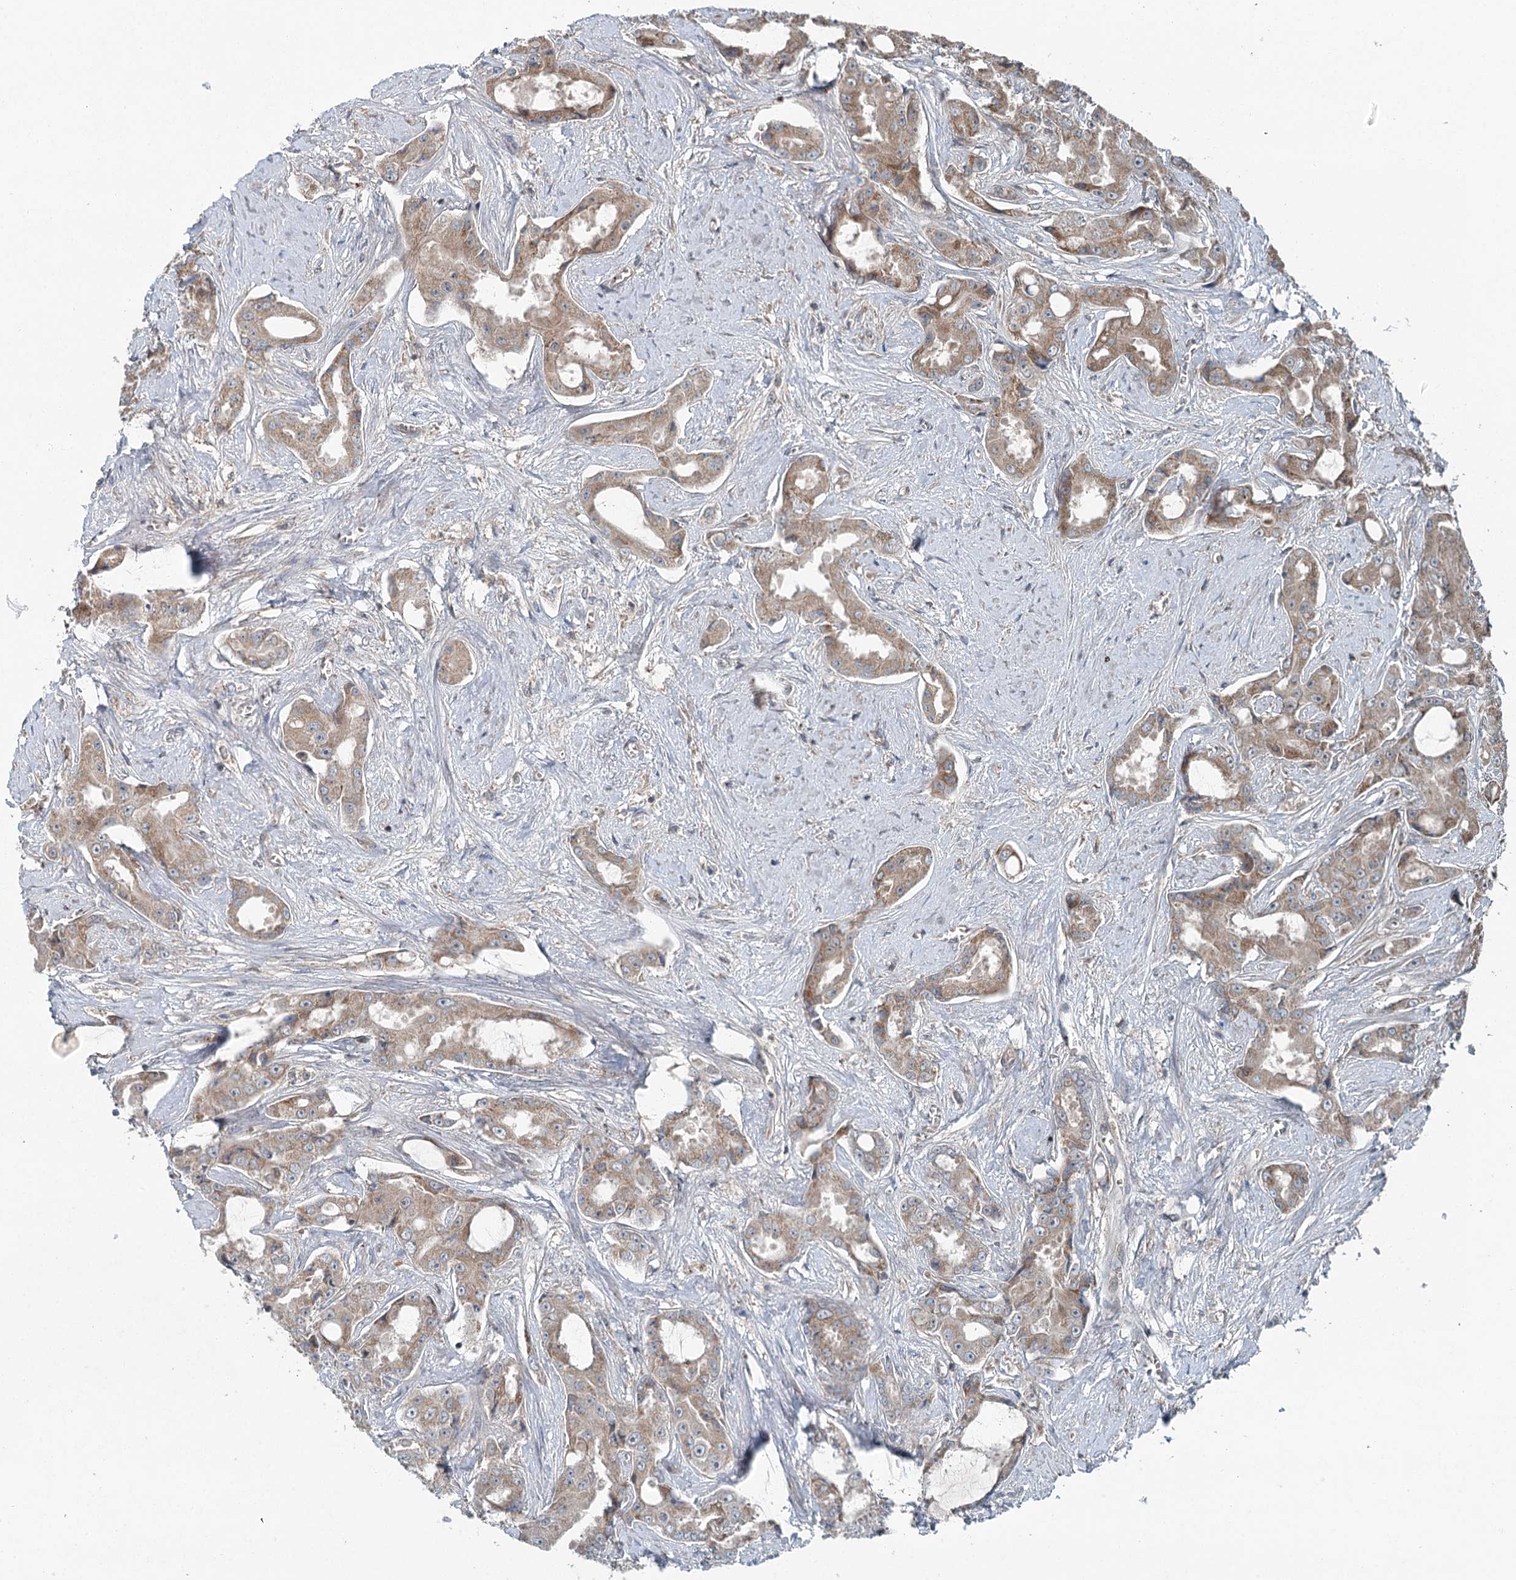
{"staining": {"intensity": "weak", "quantity": ">75%", "location": "cytoplasmic/membranous"}, "tissue": "prostate cancer", "cell_type": "Tumor cells", "image_type": "cancer", "snomed": [{"axis": "morphology", "description": "Adenocarcinoma, High grade"}, {"axis": "topography", "description": "Prostate"}], "caption": "Immunohistochemistry (DAB (3,3'-diaminobenzidine)) staining of human prostate cancer demonstrates weak cytoplasmic/membranous protein positivity in about >75% of tumor cells.", "gene": "SKIC3", "patient": {"sex": "male", "age": 73}}